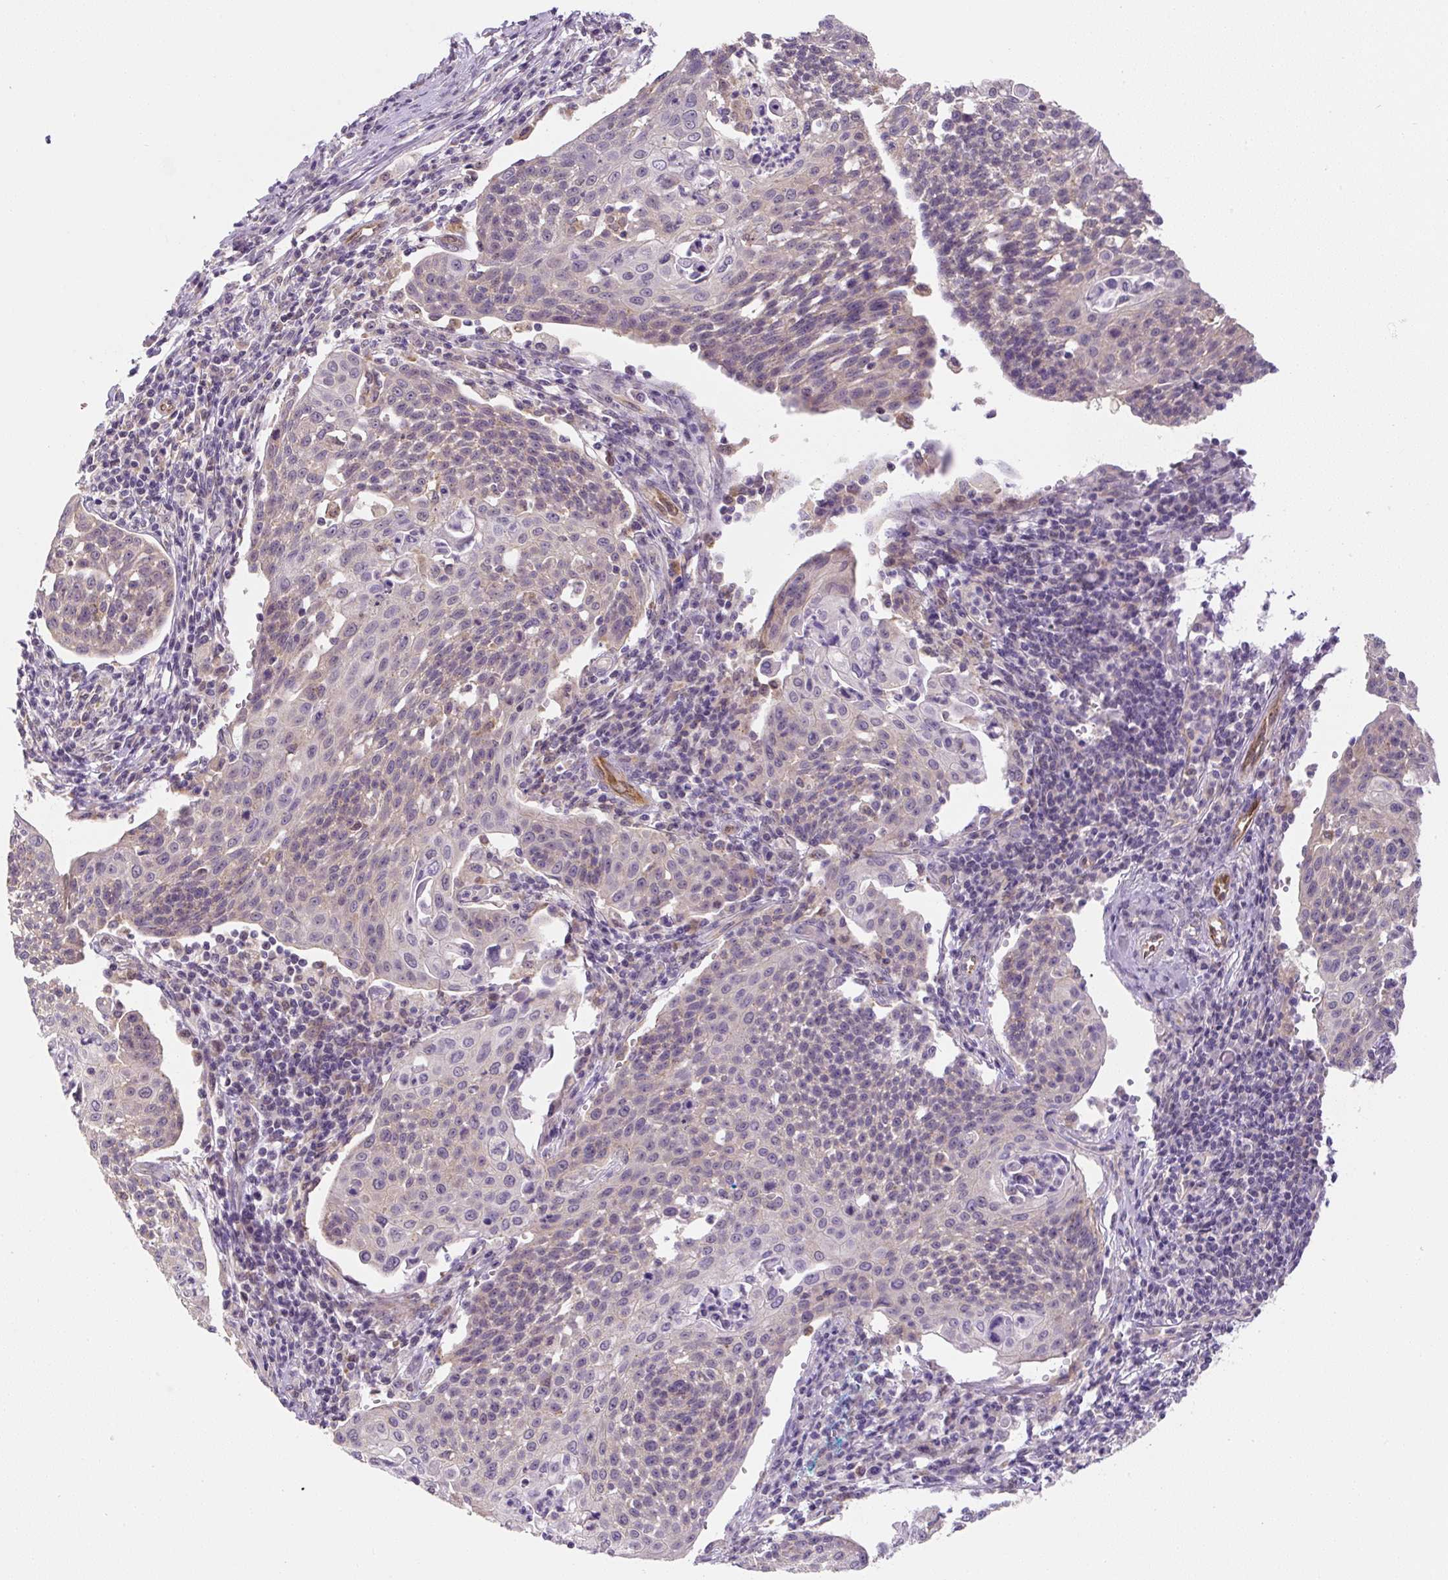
{"staining": {"intensity": "negative", "quantity": "none", "location": "none"}, "tissue": "cervical cancer", "cell_type": "Tumor cells", "image_type": "cancer", "snomed": [{"axis": "morphology", "description": "Squamous cell carcinoma, NOS"}, {"axis": "topography", "description": "Cervix"}], "caption": "Photomicrograph shows no significant protein staining in tumor cells of cervical squamous cell carcinoma. Brightfield microscopy of immunohistochemistry stained with DAB (brown) and hematoxylin (blue), captured at high magnification.", "gene": "PLA2G4A", "patient": {"sex": "female", "age": 34}}